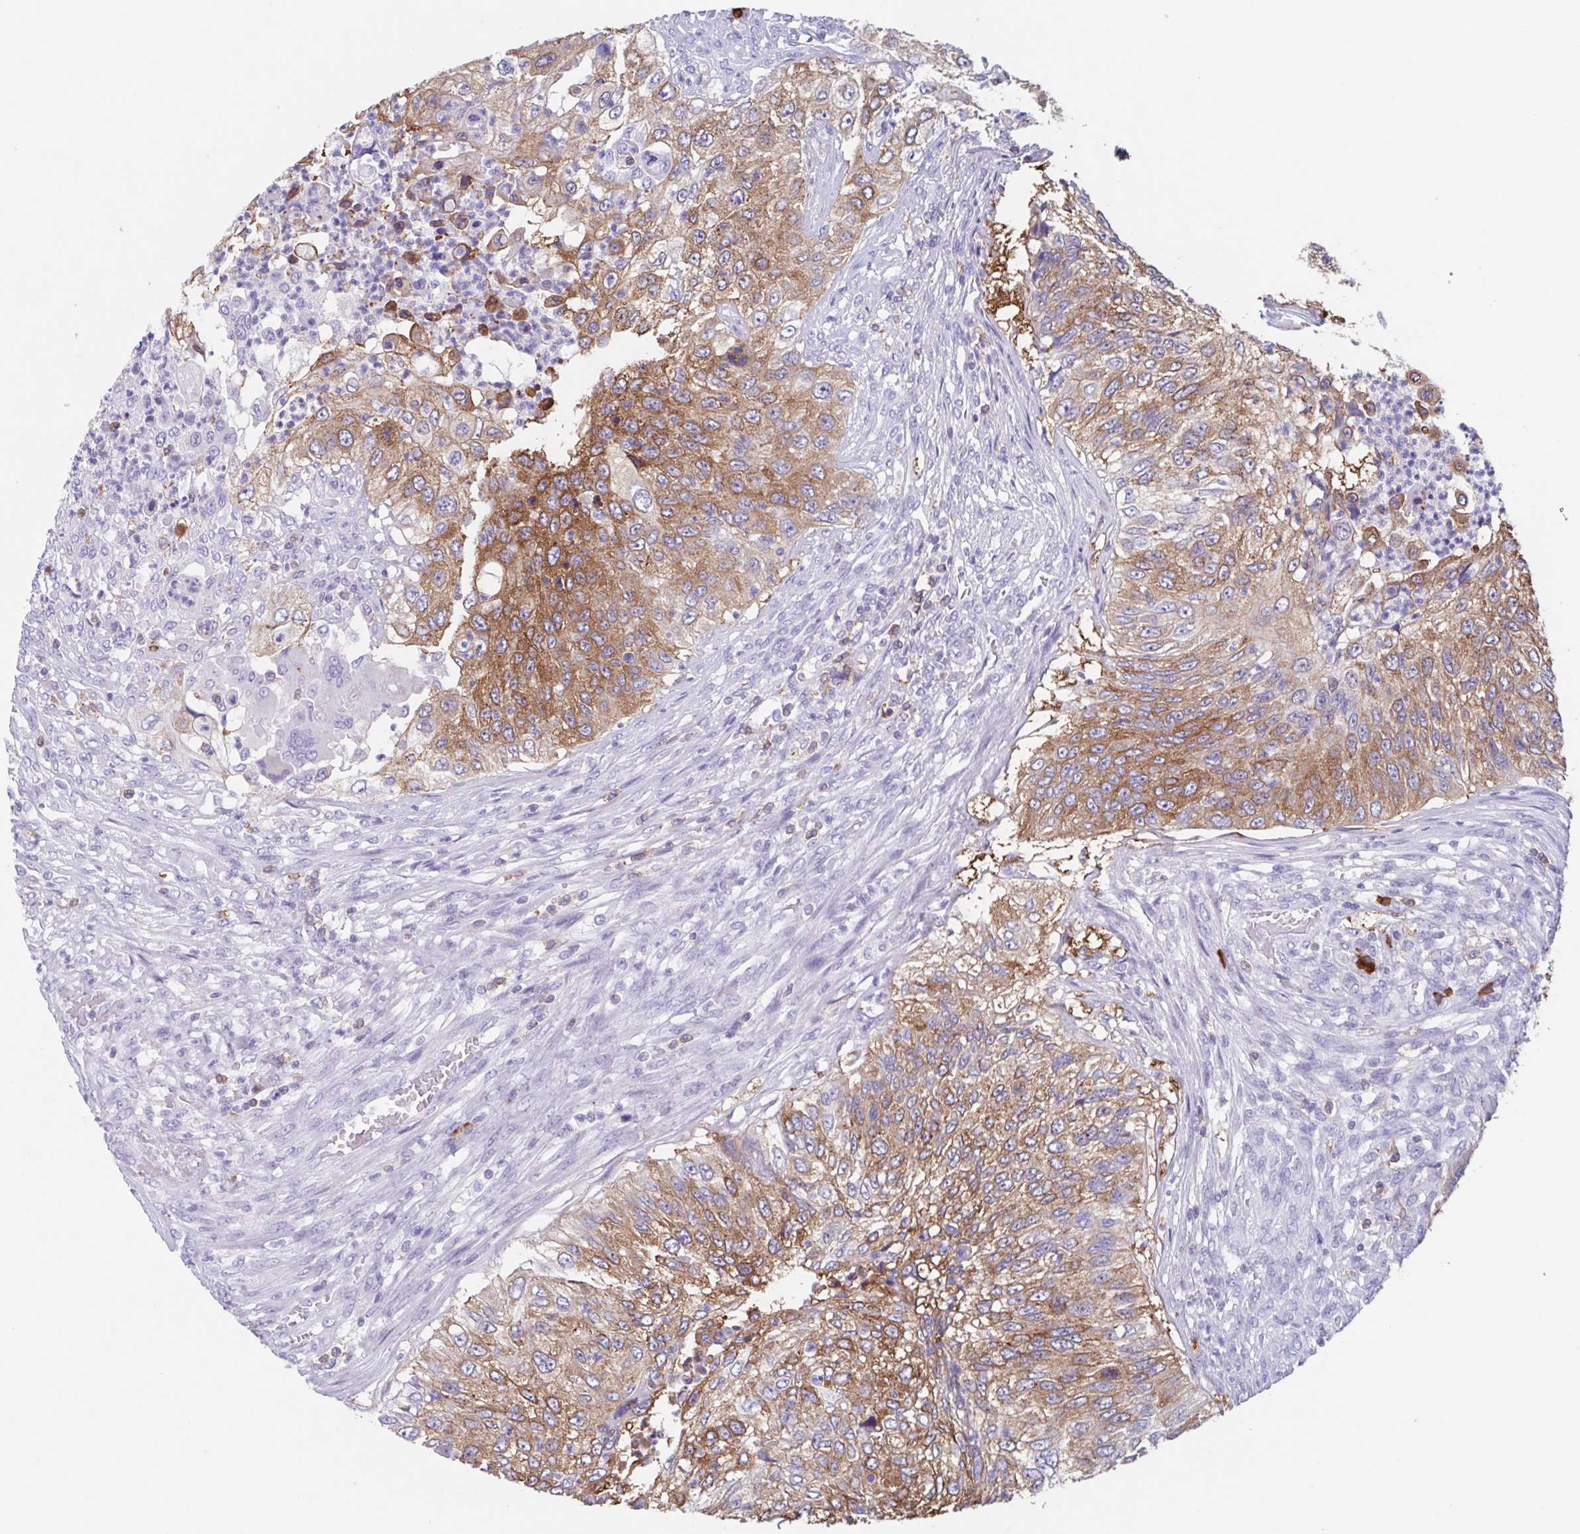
{"staining": {"intensity": "moderate", "quantity": ">75%", "location": "cytoplasmic/membranous"}, "tissue": "urothelial cancer", "cell_type": "Tumor cells", "image_type": "cancer", "snomed": [{"axis": "morphology", "description": "Urothelial carcinoma, High grade"}, {"axis": "topography", "description": "Urinary bladder"}], "caption": "The image exhibits a brown stain indicating the presence of a protein in the cytoplasmic/membranous of tumor cells in high-grade urothelial carcinoma.", "gene": "TPD52", "patient": {"sex": "female", "age": 60}}